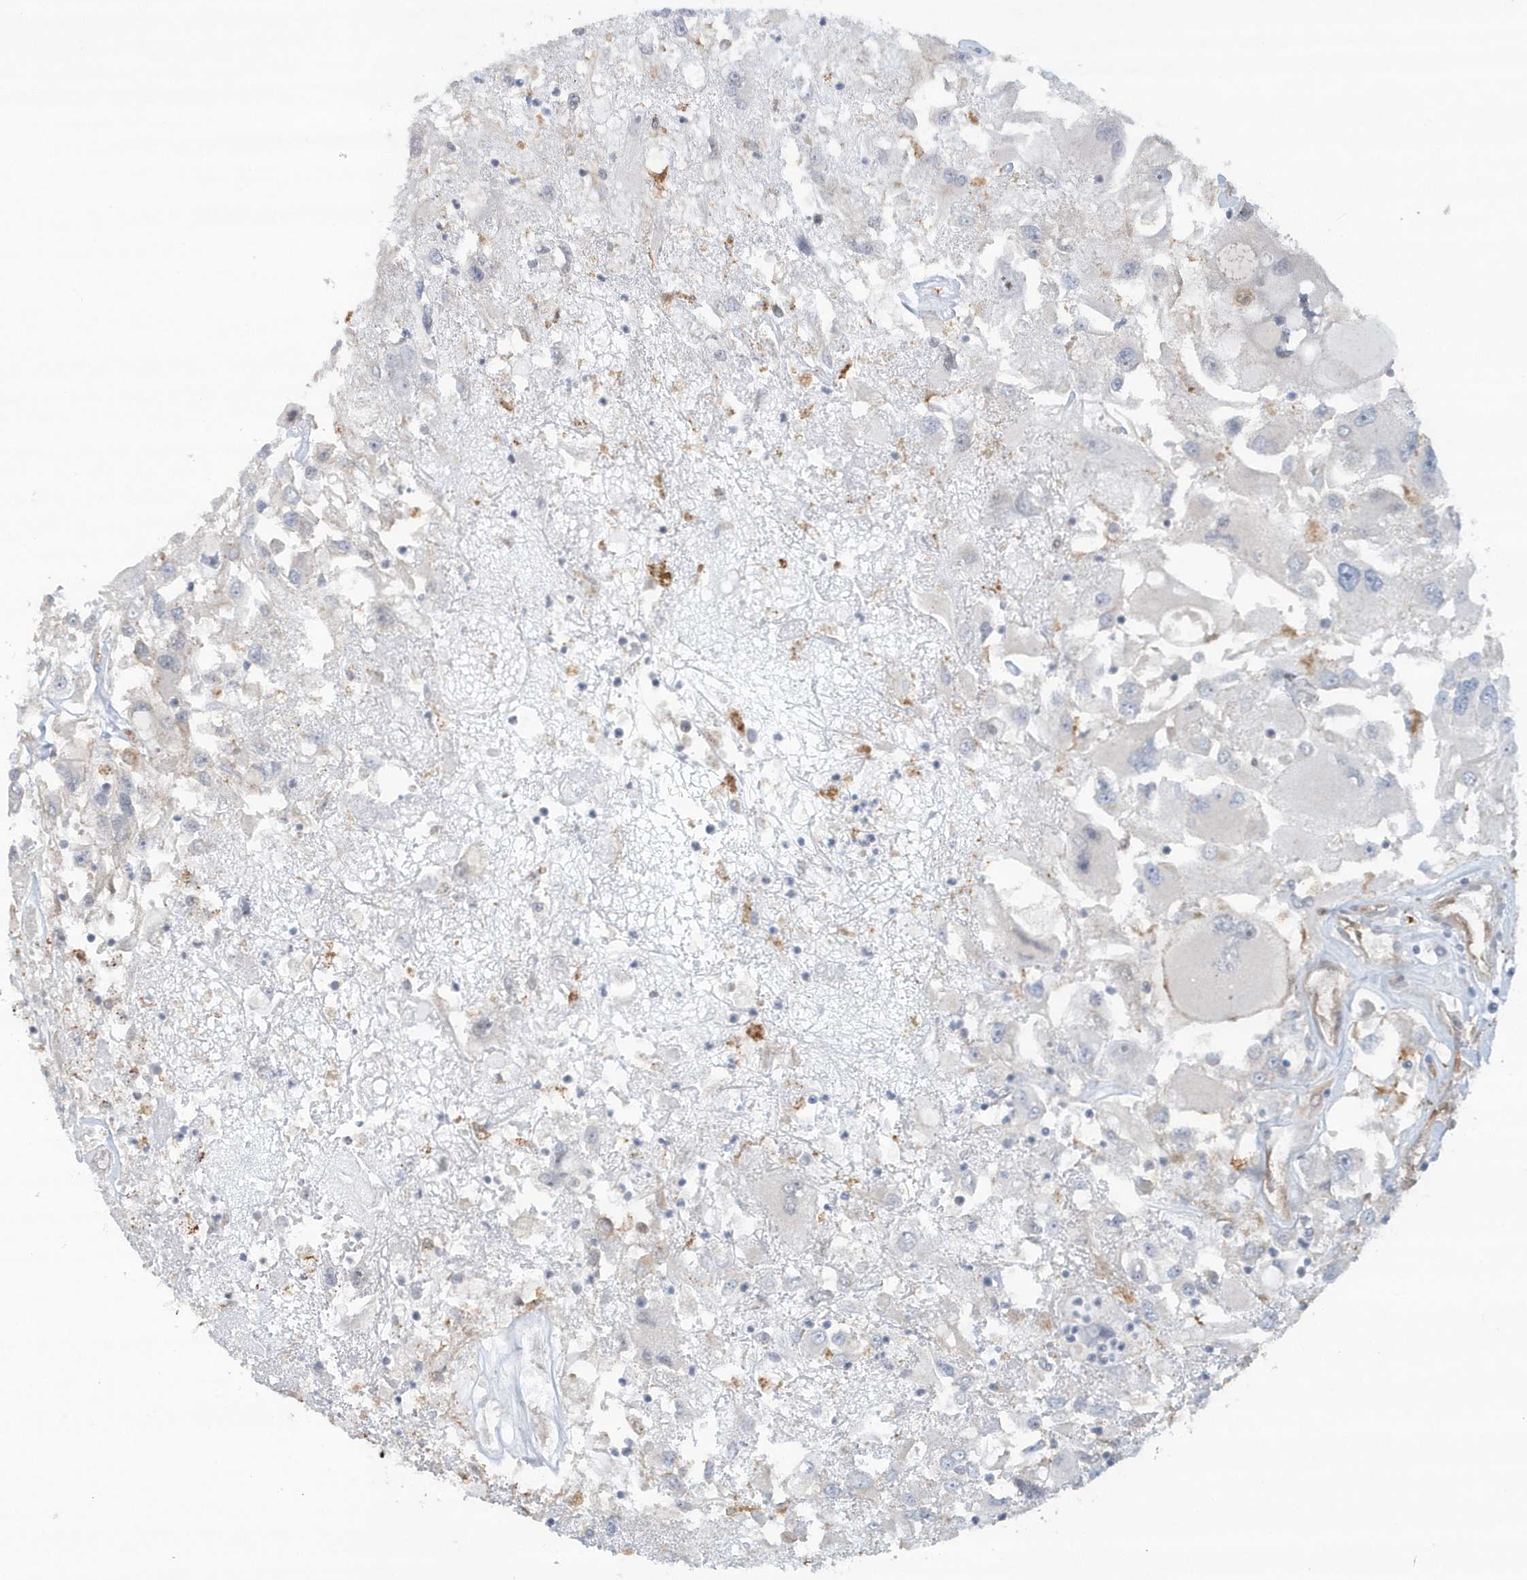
{"staining": {"intensity": "negative", "quantity": "none", "location": "none"}, "tissue": "renal cancer", "cell_type": "Tumor cells", "image_type": "cancer", "snomed": [{"axis": "morphology", "description": "Adenocarcinoma, NOS"}, {"axis": "topography", "description": "Kidney"}], "caption": "Human adenocarcinoma (renal) stained for a protein using IHC displays no staining in tumor cells.", "gene": "RAI14", "patient": {"sex": "female", "age": 52}}